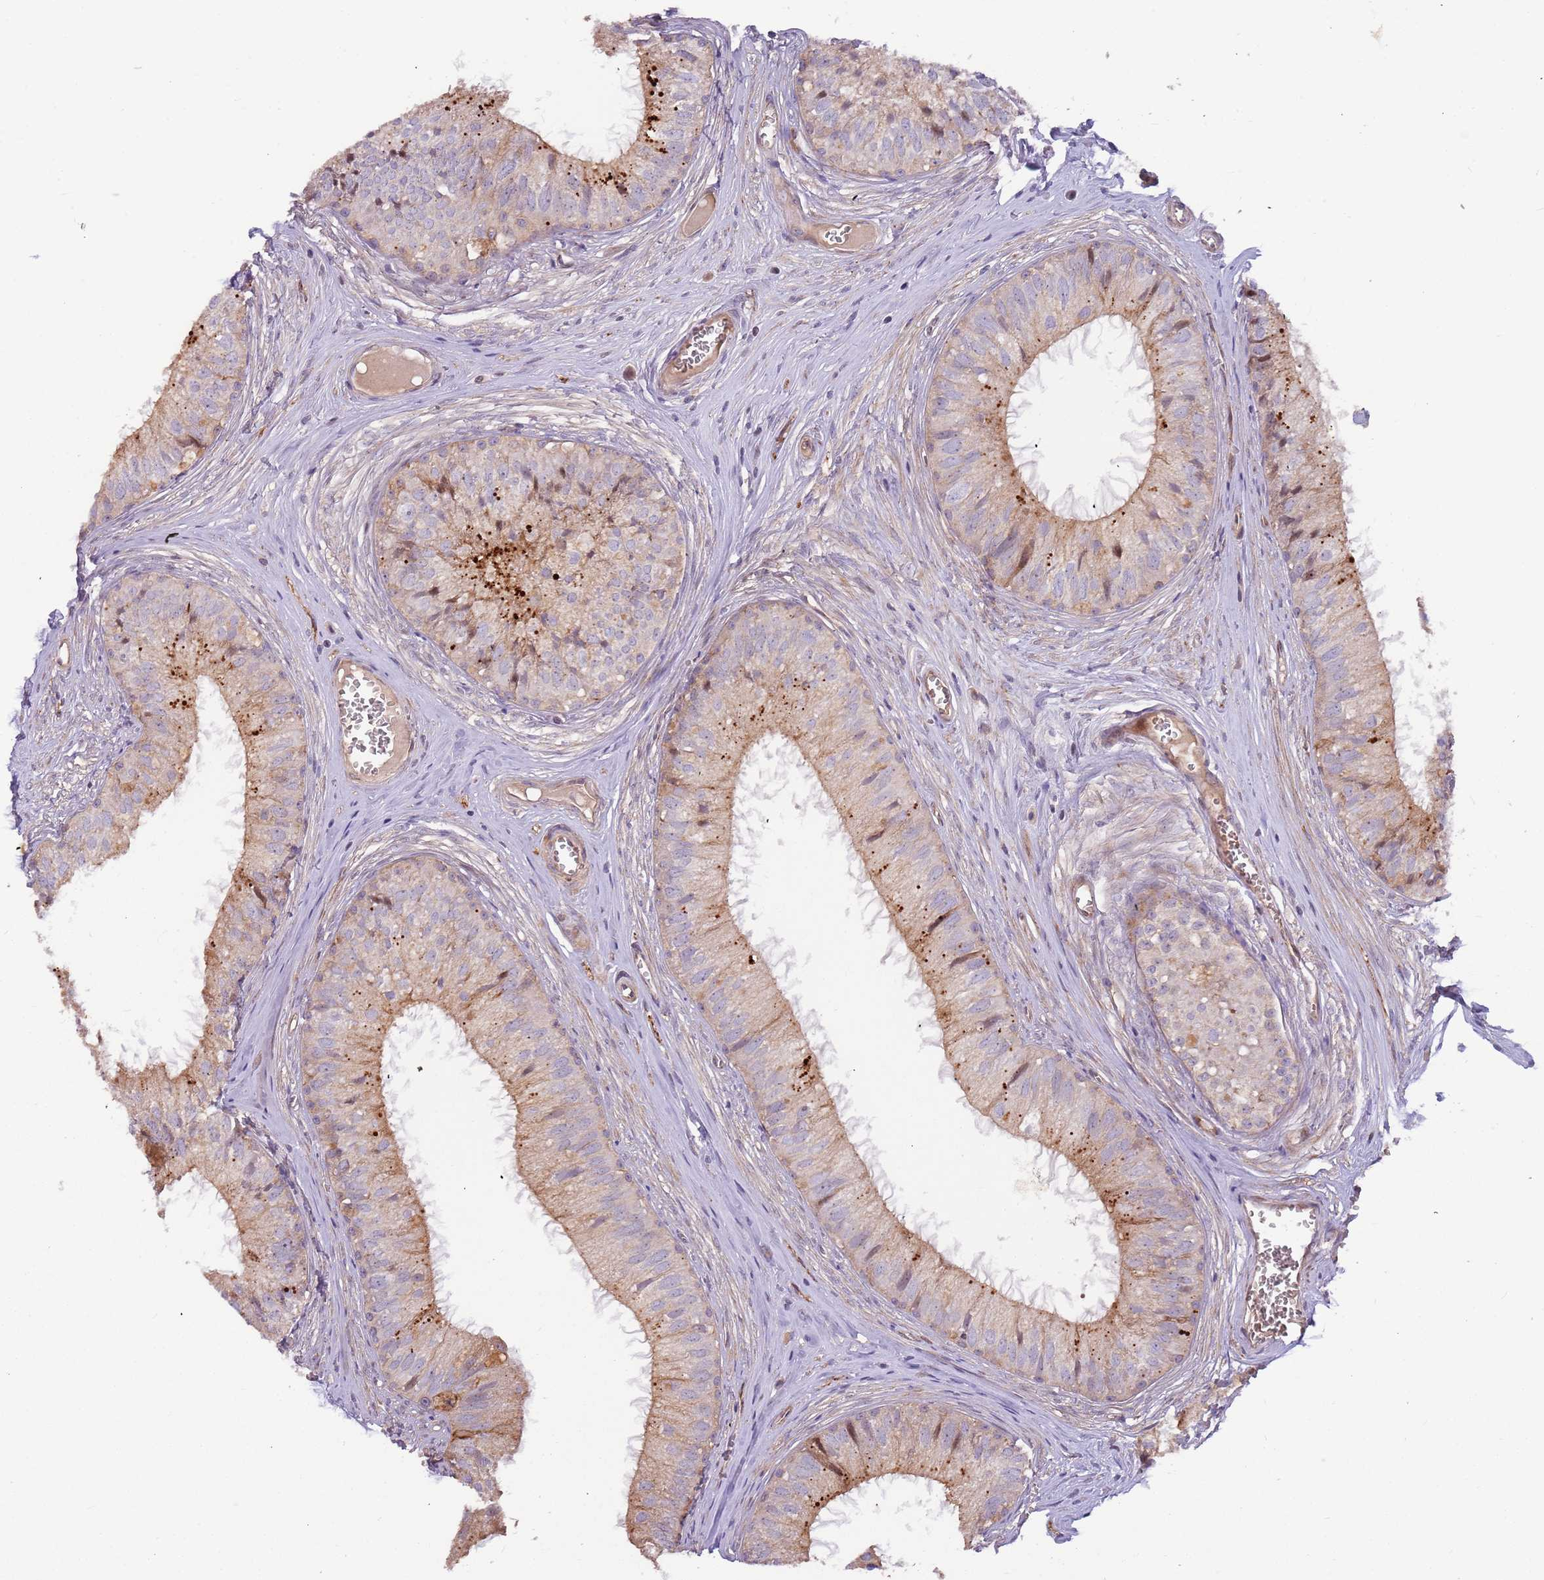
{"staining": {"intensity": "moderate", "quantity": "<25%", "location": "cytoplasmic/membranous"}, "tissue": "epididymis", "cell_type": "Glandular cells", "image_type": "normal", "snomed": [{"axis": "morphology", "description": "Normal tissue, NOS"}, {"axis": "topography", "description": "Epididymis"}], "caption": "DAB (3,3'-diaminobenzidine) immunohistochemical staining of benign human epididymis reveals moderate cytoplasmic/membranous protein positivity in about <25% of glandular cells.", "gene": "TRAPPC6B", "patient": {"sex": "male", "age": 36}}